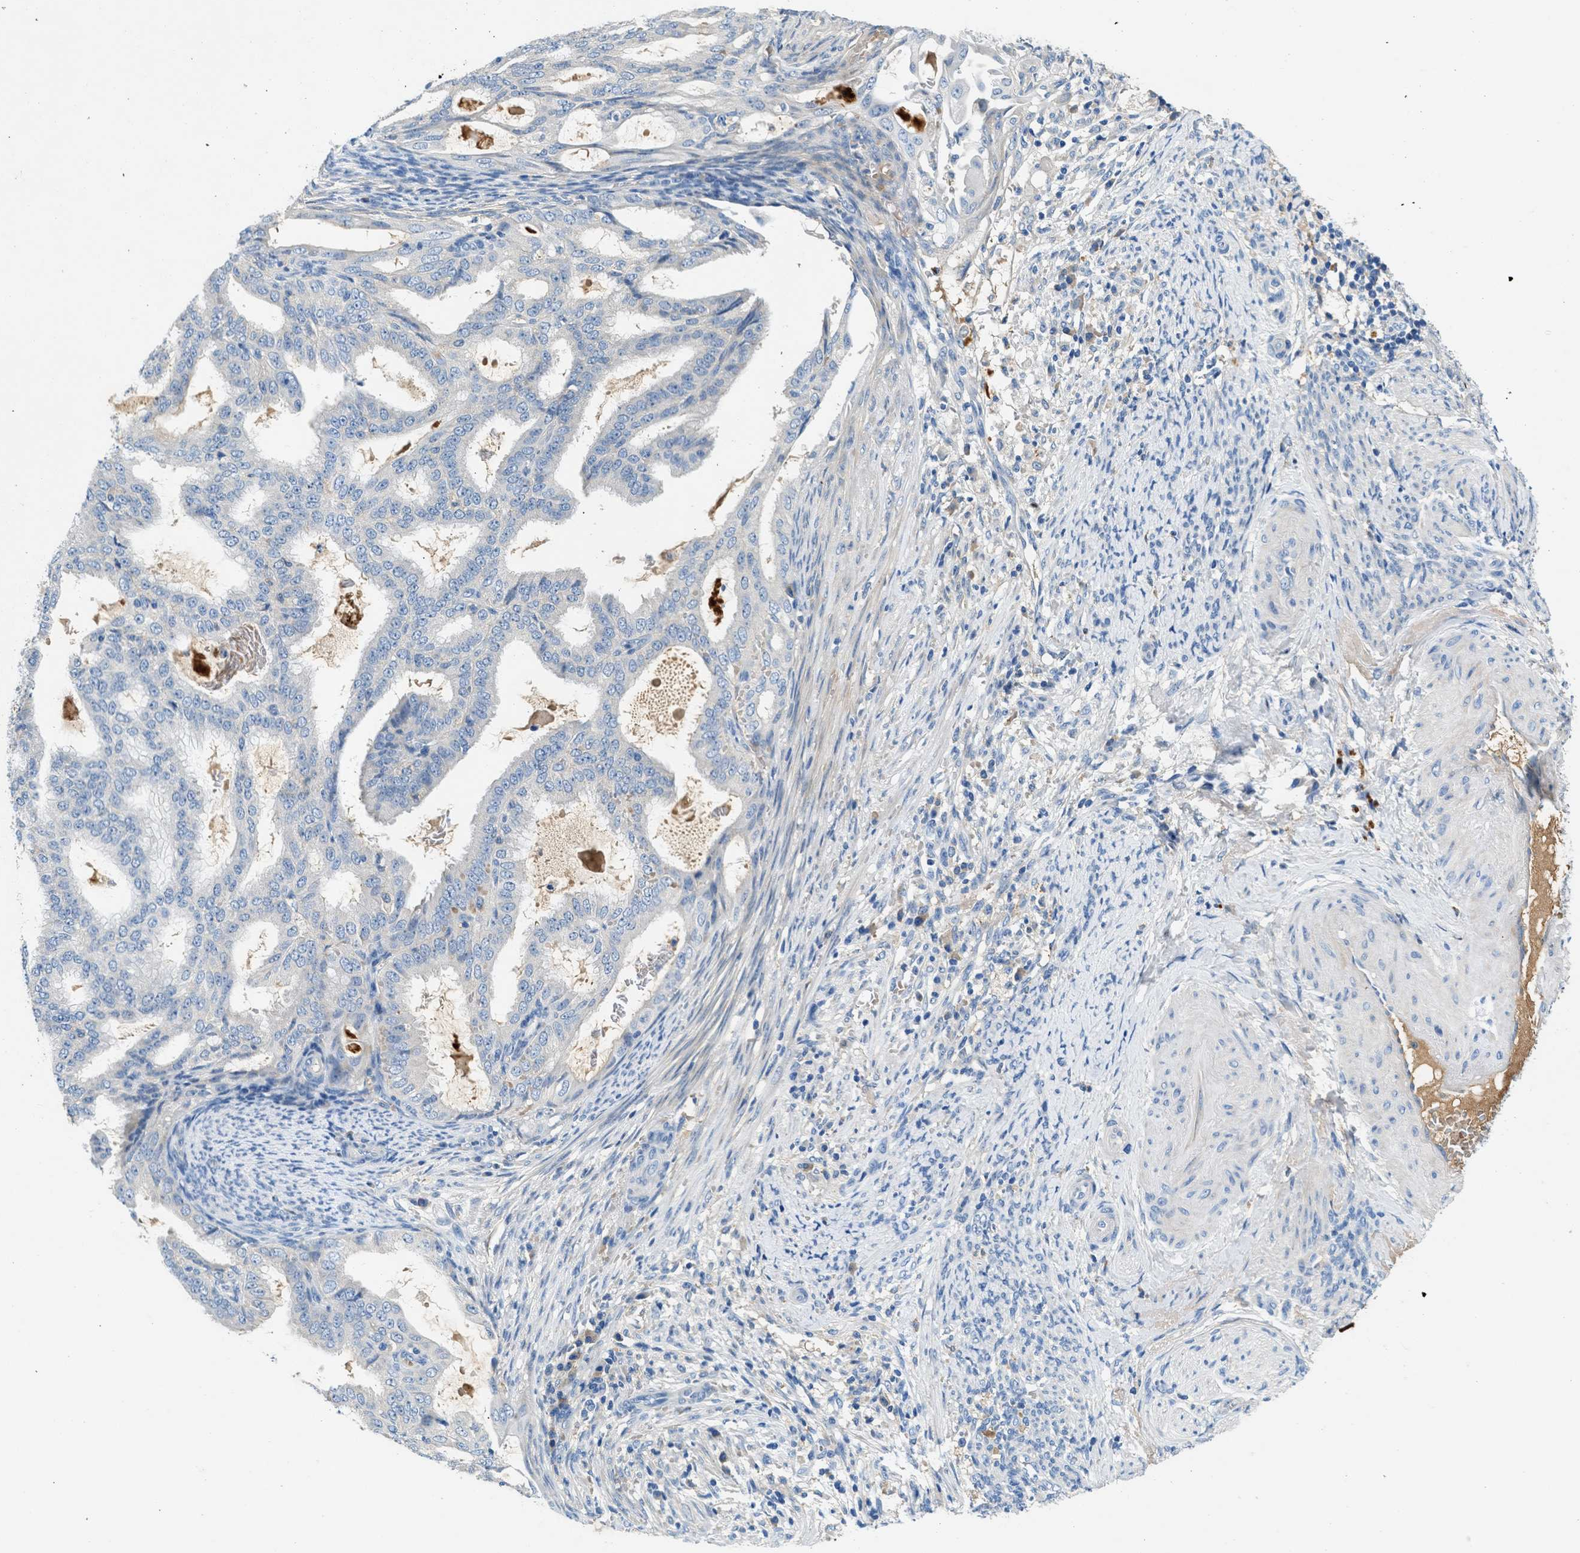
{"staining": {"intensity": "negative", "quantity": "none", "location": "none"}, "tissue": "endometrial cancer", "cell_type": "Tumor cells", "image_type": "cancer", "snomed": [{"axis": "morphology", "description": "Adenocarcinoma, NOS"}, {"axis": "topography", "description": "Endometrium"}], "caption": "A high-resolution image shows immunohistochemistry staining of endometrial adenocarcinoma, which demonstrates no significant positivity in tumor cells.", "gene": "RWDD2B", "patient": {"sex": "female", "age": 58}}